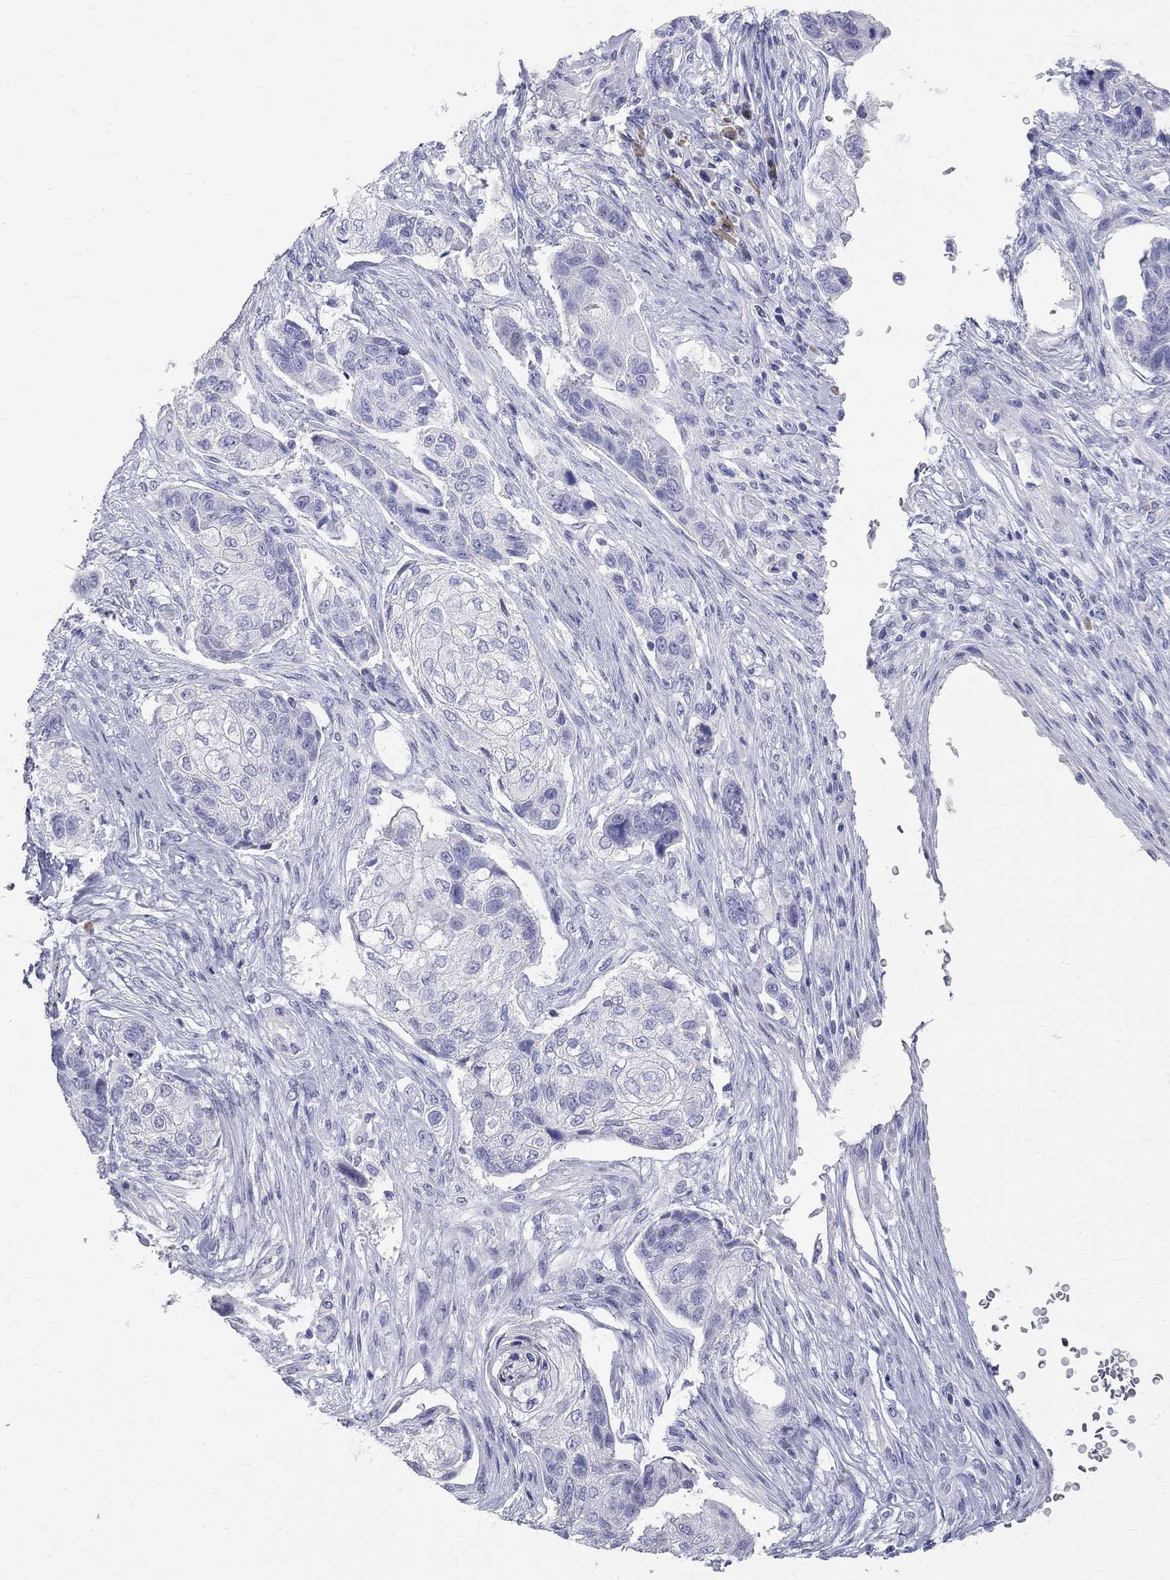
{"staining": {"intensity": "negative", "quantity": "none", "location": "none"}, "tissue": "lung cancer", "cell_type": "Tumor cells", "image_type": "cancer", "snomed": [{"axis": "morphology", "description": "Normal tissue, NOS"}, {"axis": "morphology", "description": "Squamous cell carcinoma, NOS"}, {"axis": "topography", "description": "Bronchus"}, {"axis": "topography", "description": "Lung"}], "caption": "Immunohistochemistry micrograph of neoplastic tissue: lung cancer stained with DAB (3,3'-diaminobenzidine) shows no significant protein positivity in tumor cells.", "gene": "PHOX2B", "patient": {"sex": "male", "age": 69}}